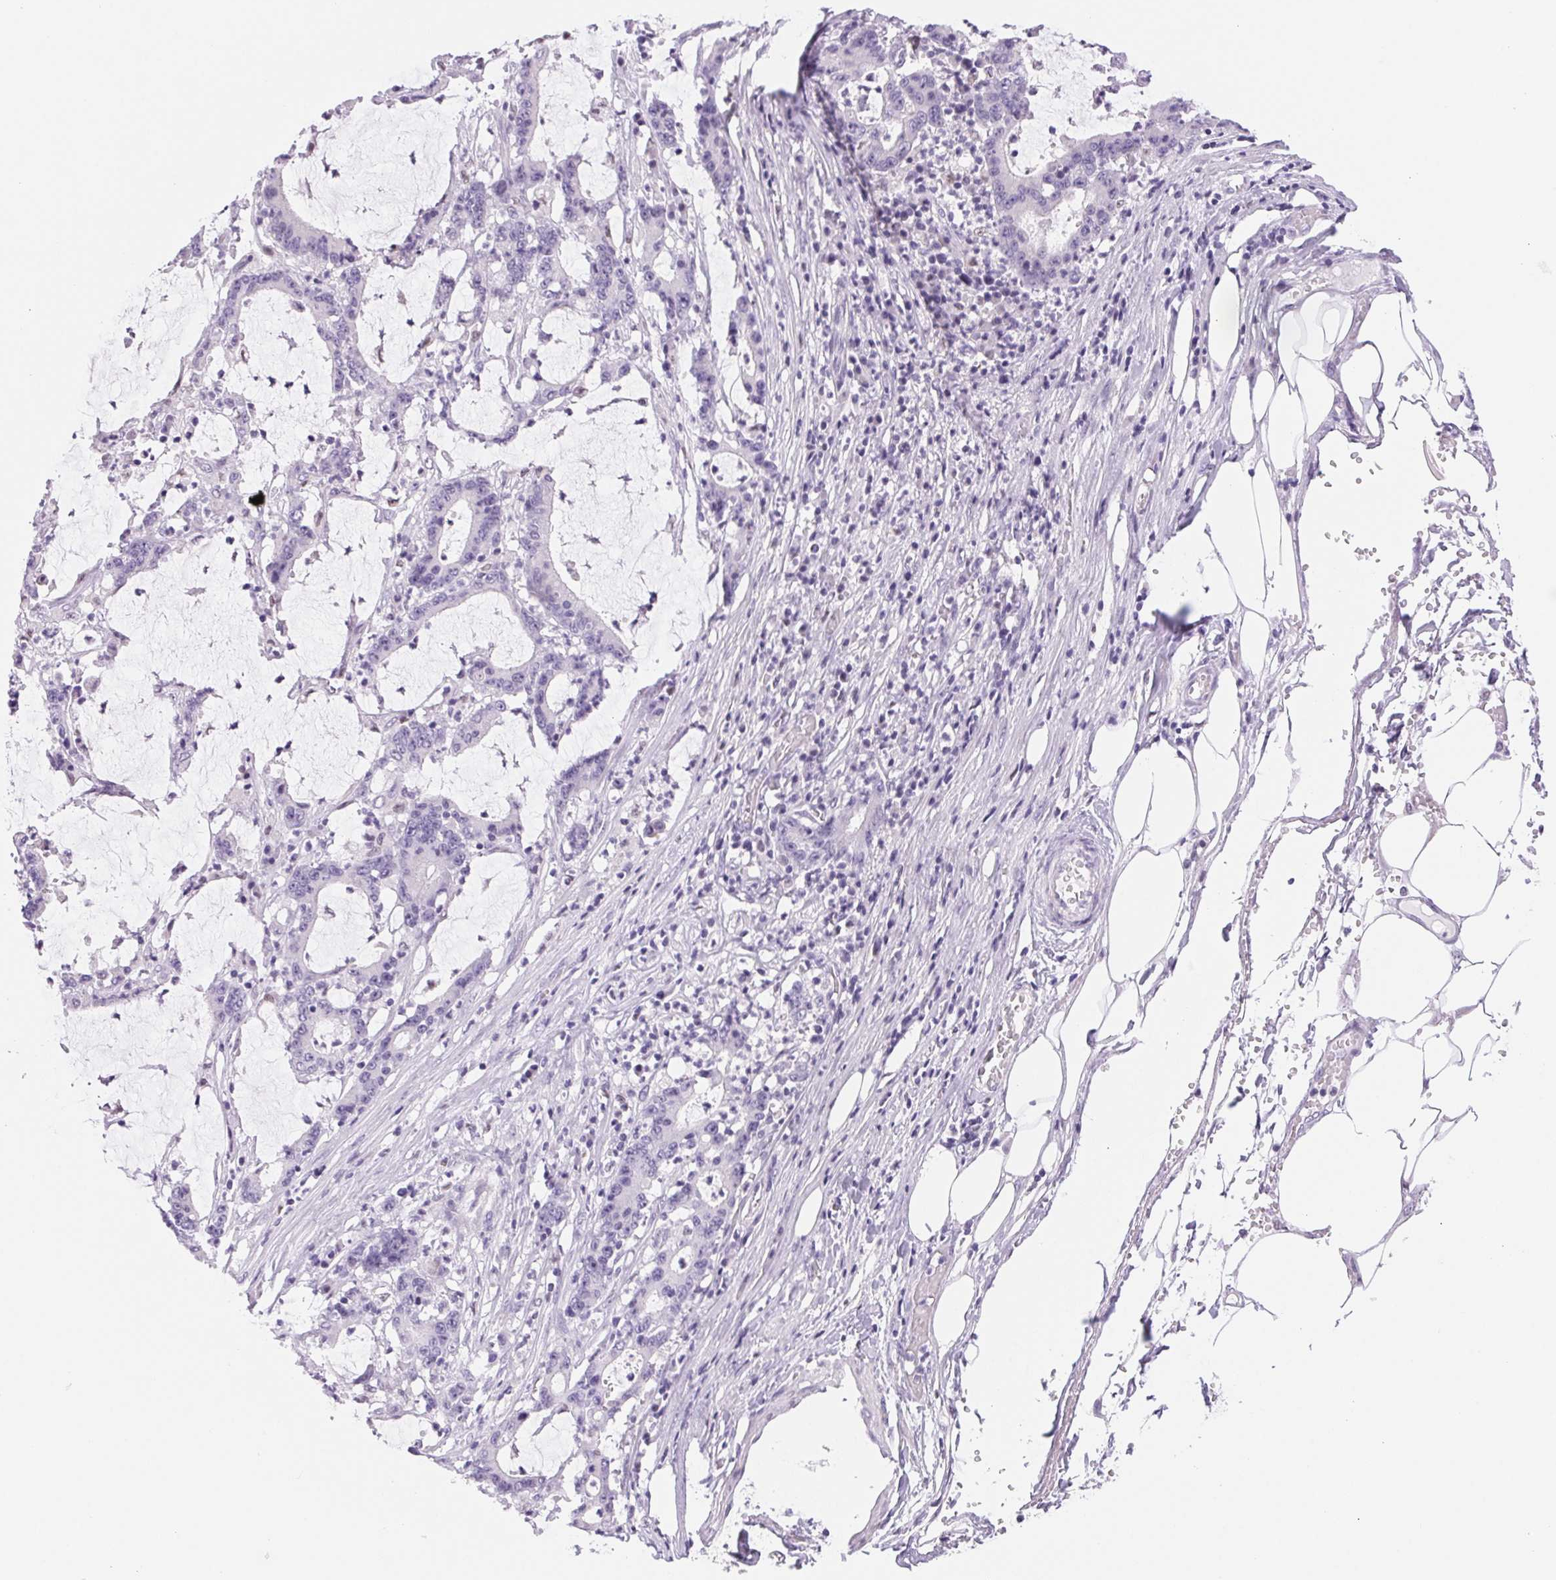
{"staining": {"intensity": "negative", "quantity": "none", "location": "none"}, "tissue": "stomach cancer", "cell_type": "Tumor cells", "image_type": "cancer", "snomed": [{"axis": "morphology", "description": "Adenocarcinoma, NOS"}, {"axis": "topography", "description": "Stomach, upper"}], "caption": "IHC photomicrograph of stomach cancer (adenocarcinoma) stained for a protein (brown), which demonstrates no positivity in tumor cells.", "gene": "ASGR2", "patient": {"sex": "male", "age": 68}}